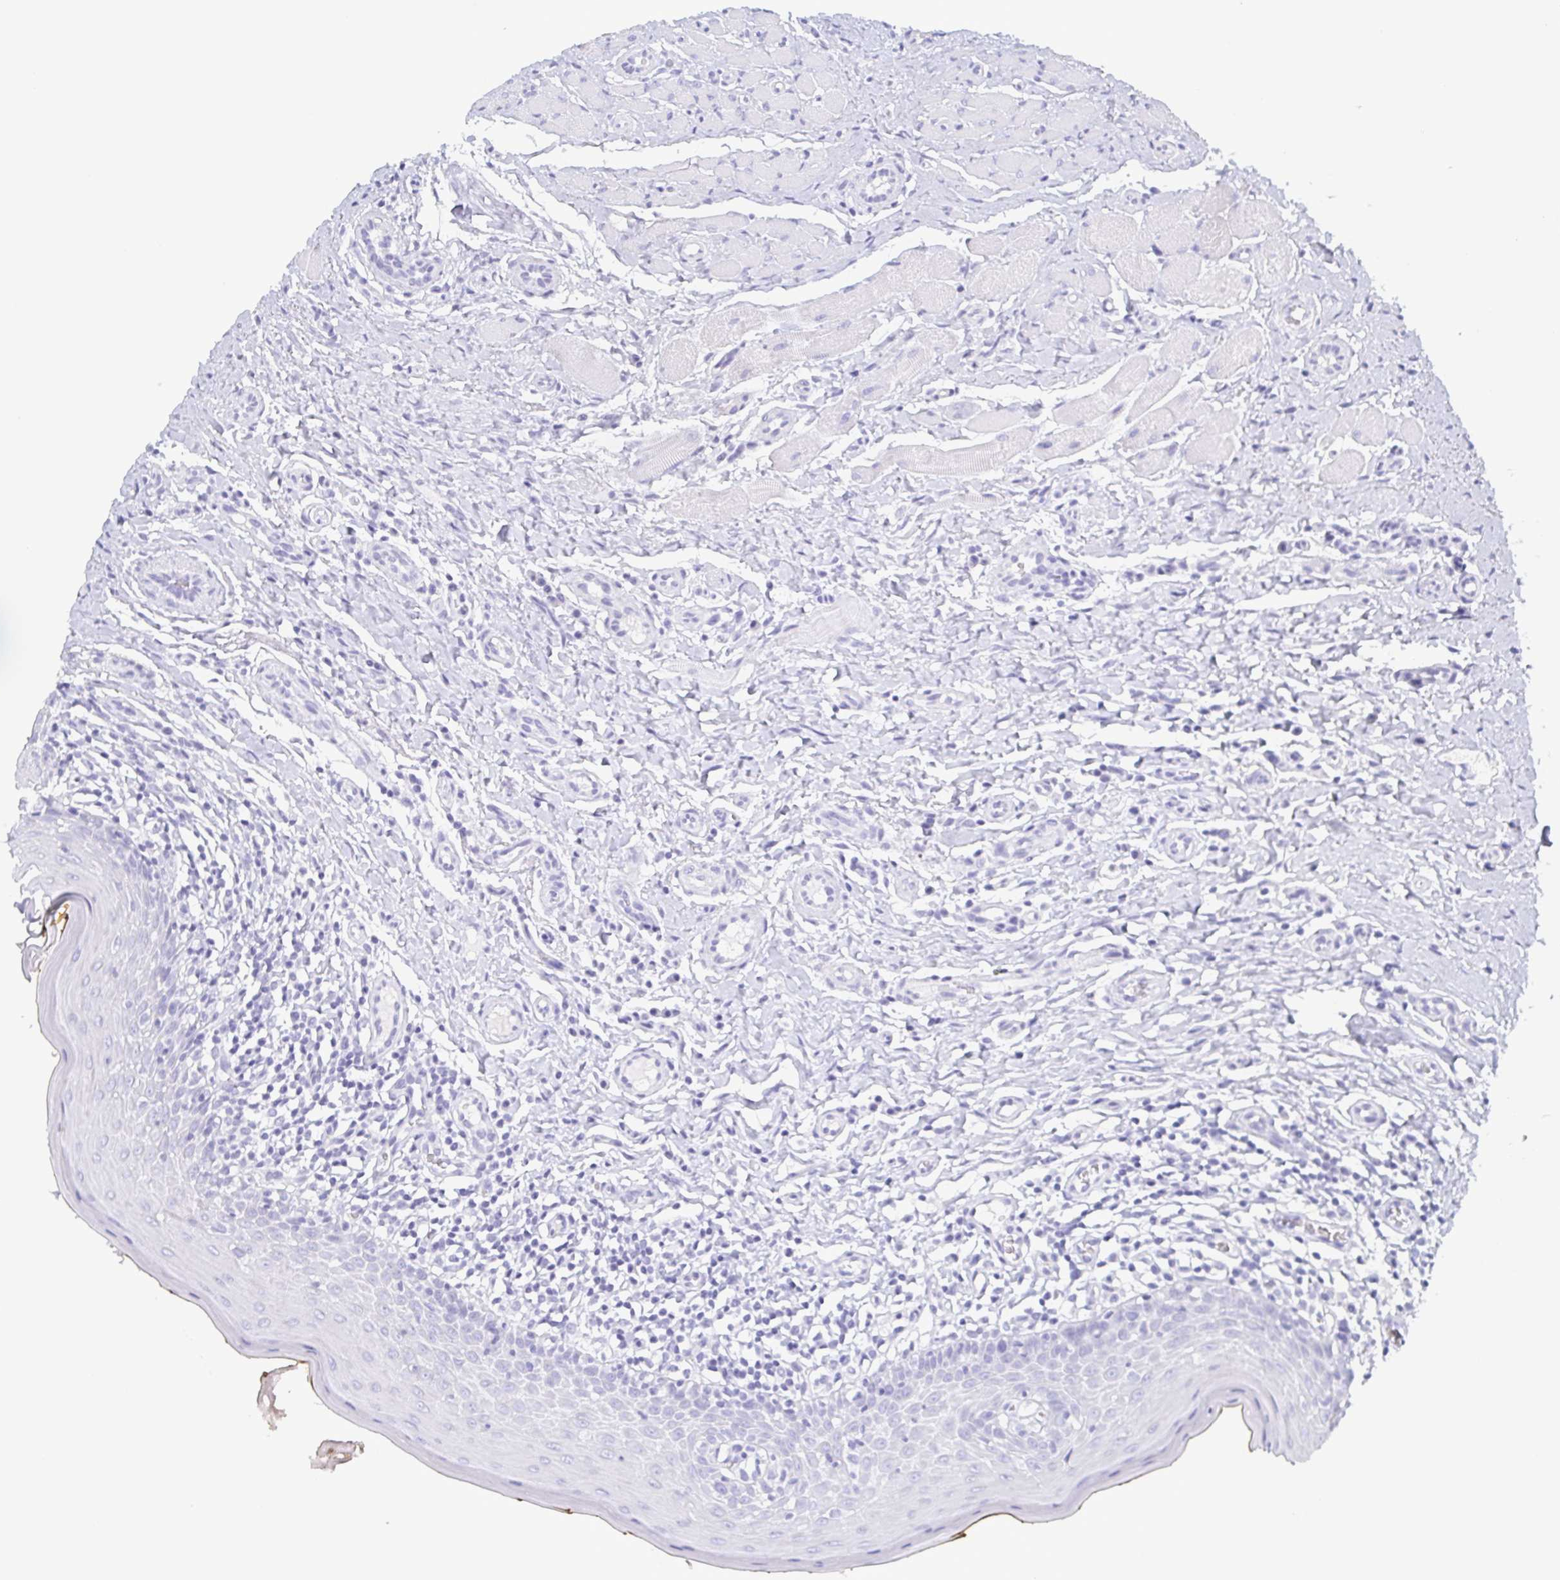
{"staining": {"intensity": "negative", "quantity": "none", "location": "none"}, "tissue": "oral mucosa", "cell_type": "Squamous epithelial cells", "image_type": "normal", "snomed": [{"axis": "morphology", "description": "Normal tissue, NOS"}, {"axis": "topography", "description": "Oral tissue"}, {"axis": "topography", "description": "Tounge, NOS"}], "caption": "The micrograph displays no staining of squamous epithelial cells in benign oral mucosa.", "gene": "ZG16B", "patient": {"sex": "female", "age": 58}}